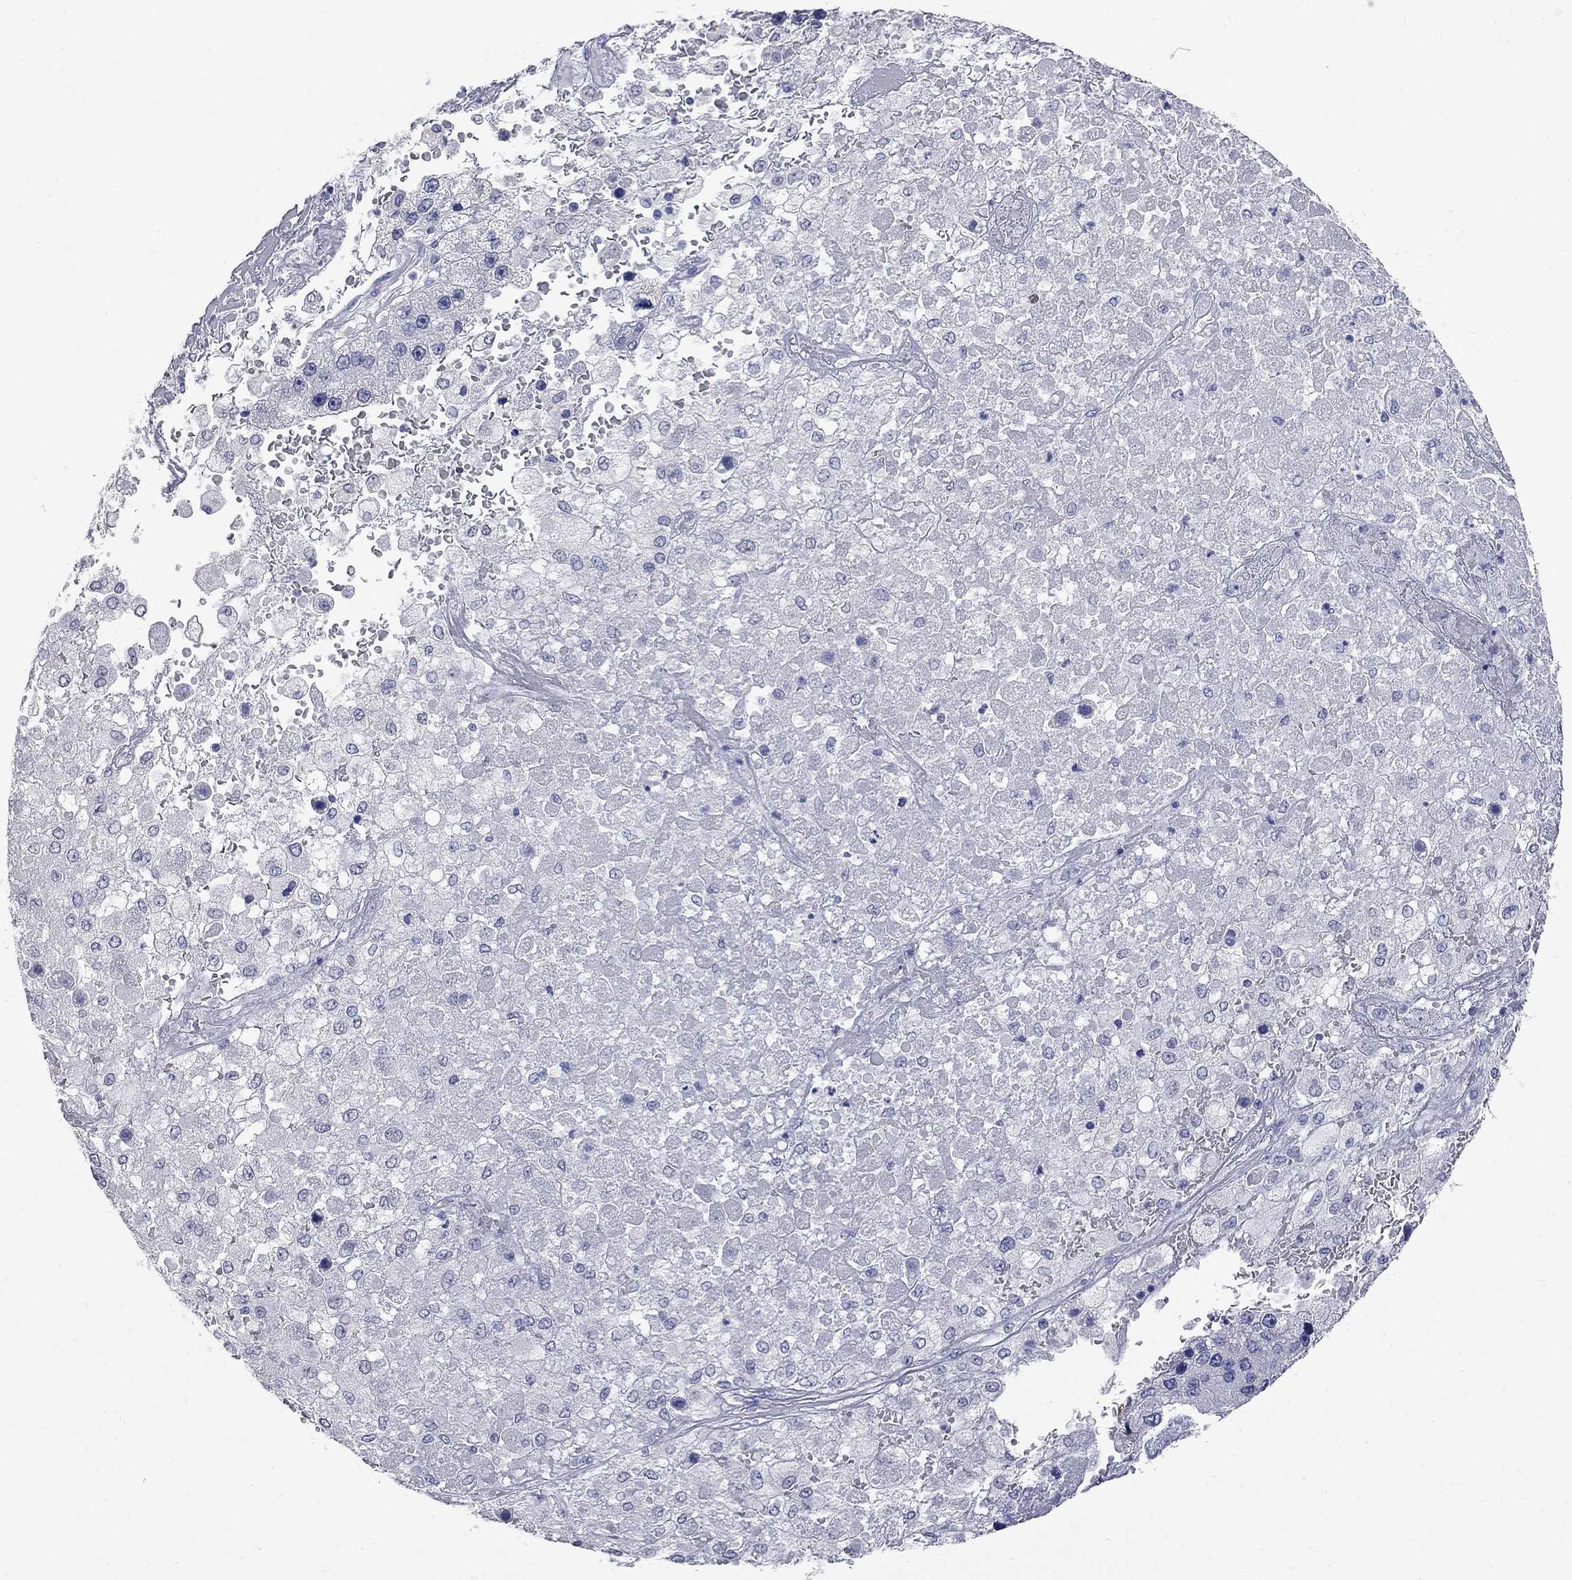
{"staining": {"intensity": "negative", "quantity": "none", "location": "none"}, "tissue": "liver cancer", "cell_type": "Tumor cells", "image_type": "cancer", "snomed": [{"axis": "morphology", "description": "Carcinoma, Hepatocellular, NOS"}, {"axis": "topography", "description": "Liver"}], "caption": "Hepatocellular carcinoma (liver) was stained to show a protein in brown. There is no significant expression in tumor cells.", "gene": "FAM221B", "patient": {"sex": "female", "age": 73}}